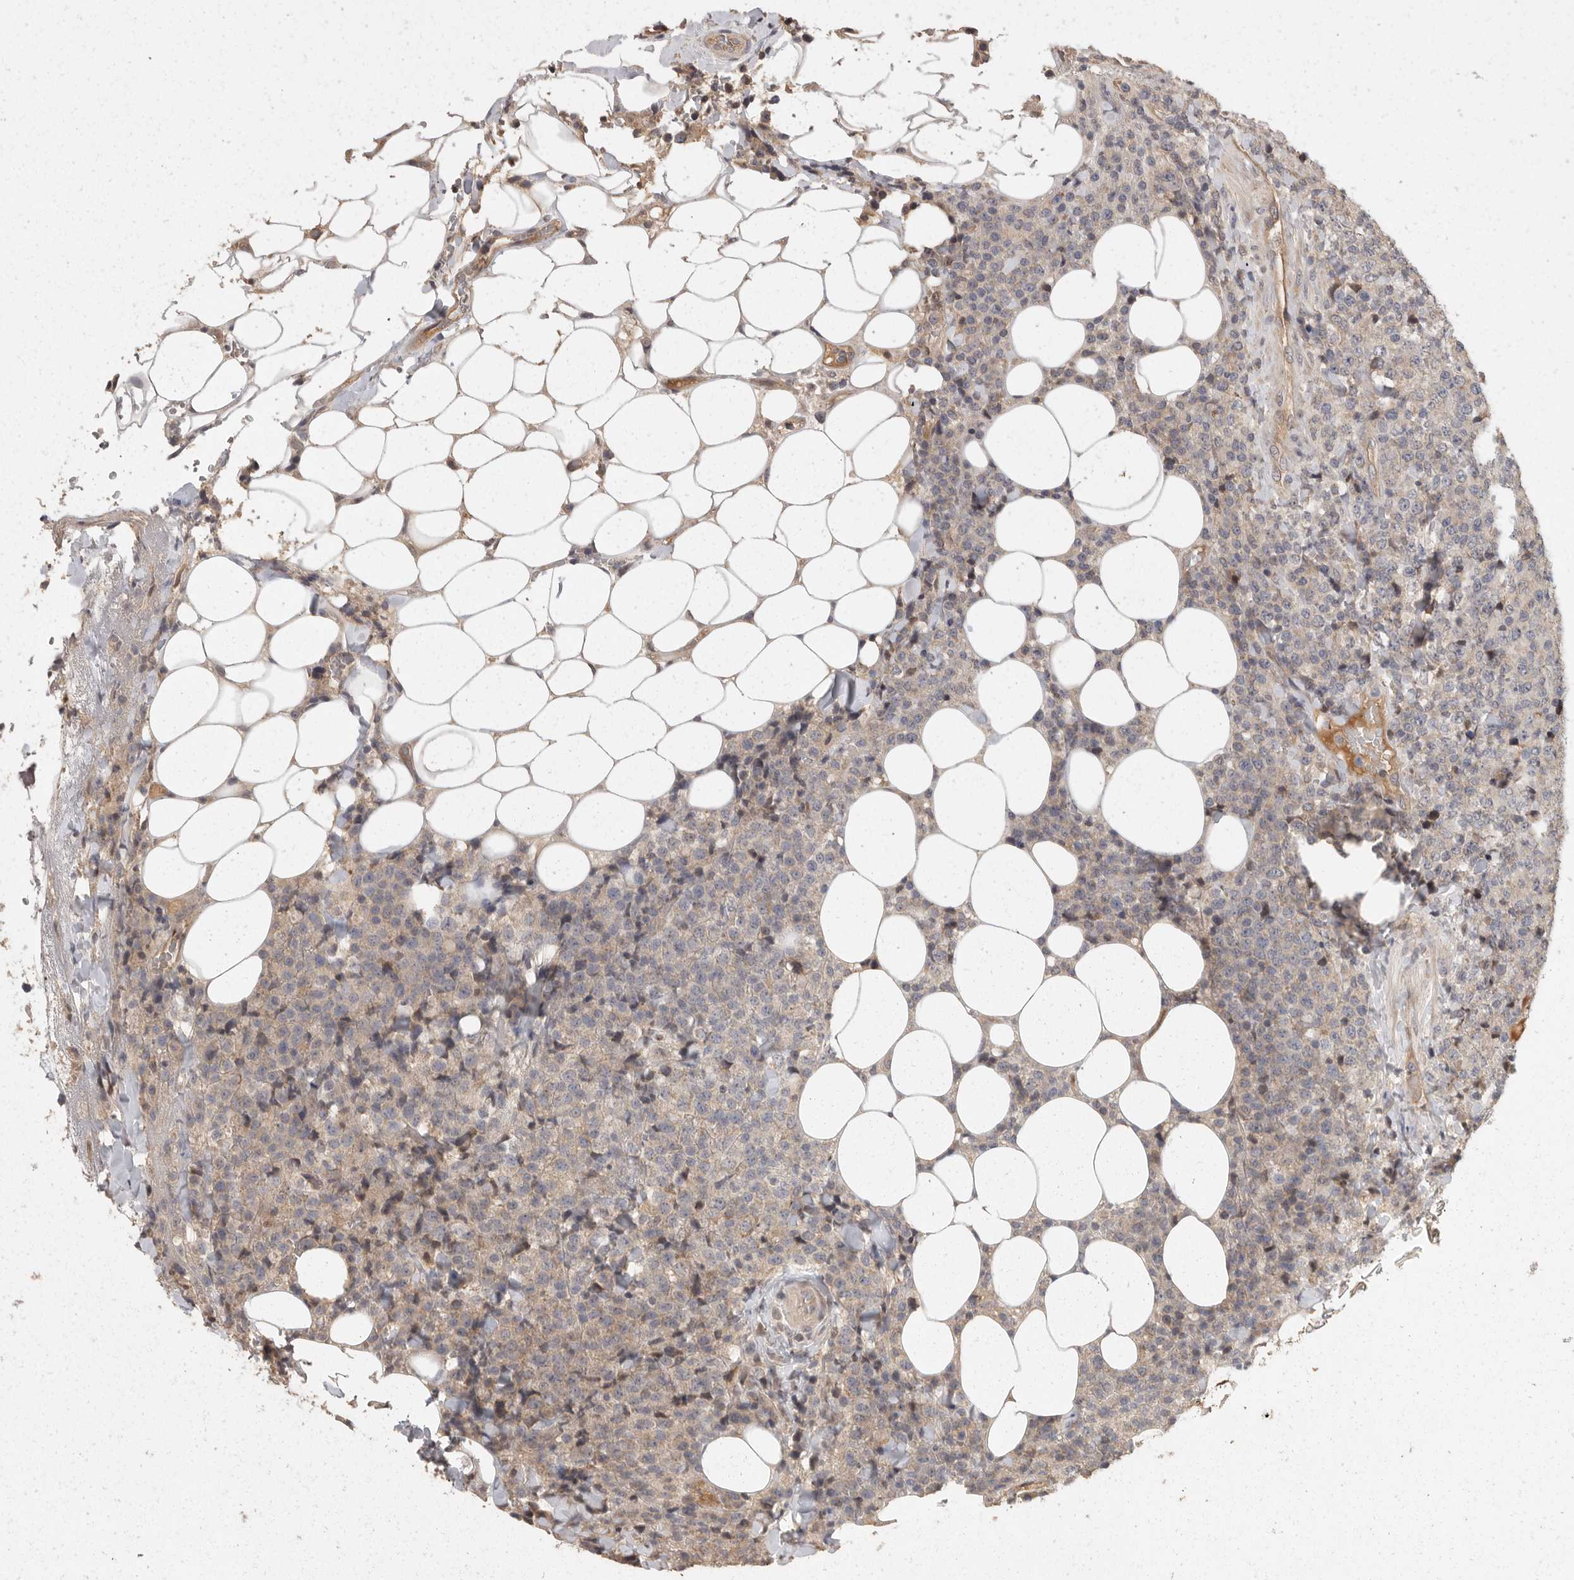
{"staining": {"intensity": "negative", "quantity": "none", "location": "none"}, "tissue": "lymphoma", "cell_type": "Tumor cells", "image_type": "cancer", "snomed": [{"axis": "morphology", "description": "Malignant lymphoma, non-Hodgkin's type, High grade"}, {"axis": "topography", "description": "Lymph node"}], "caption": "The histopathology image exhibits no staining of tumor cells in high-grade malignant lymphoma, non-Hodgkin's type.", "gene": "BAIAP2", "patient": {"sex": "male", "age": 13}}